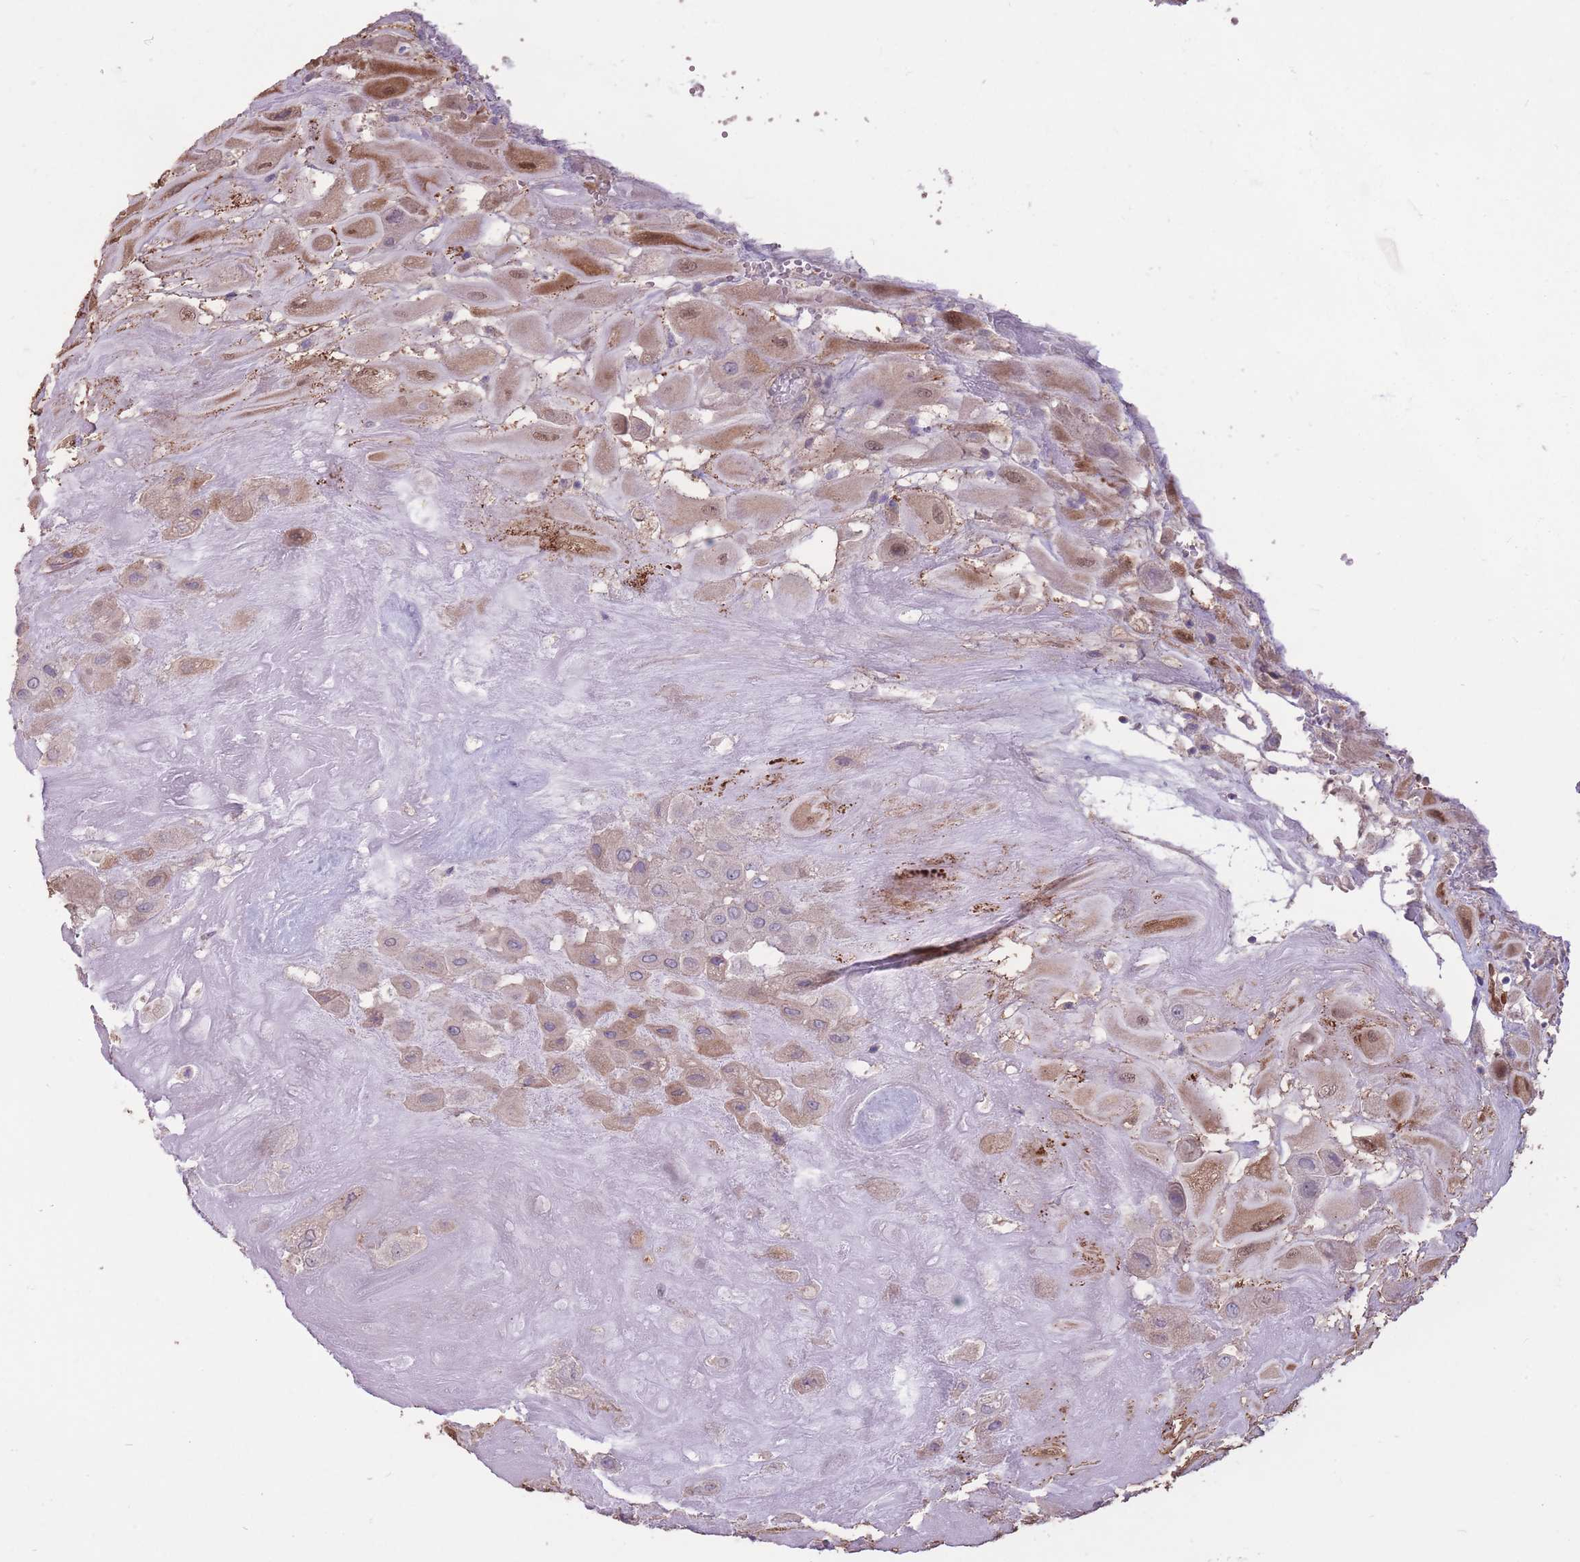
{"staining": {"intensity": "weak", "quantity": ">75%", "location": "cytoplasmic/membranous"}, "tissue": "placenta", "cell_type": "Decidual cells", "image_type": "normal", "snomed": [{"axis": "morphology", "description": "Normal tissue, NOS"}, {"axis": "topography", "description": "Placenta"}], "caption": "Unremarkable placenta displays weak cytoplasmic/membranous expression in approximately >75% of decidual cells, visualized by immunohistochemistry.", "gene": "RSPH10B2", "patient": {"sex": "female", "age": 32}}